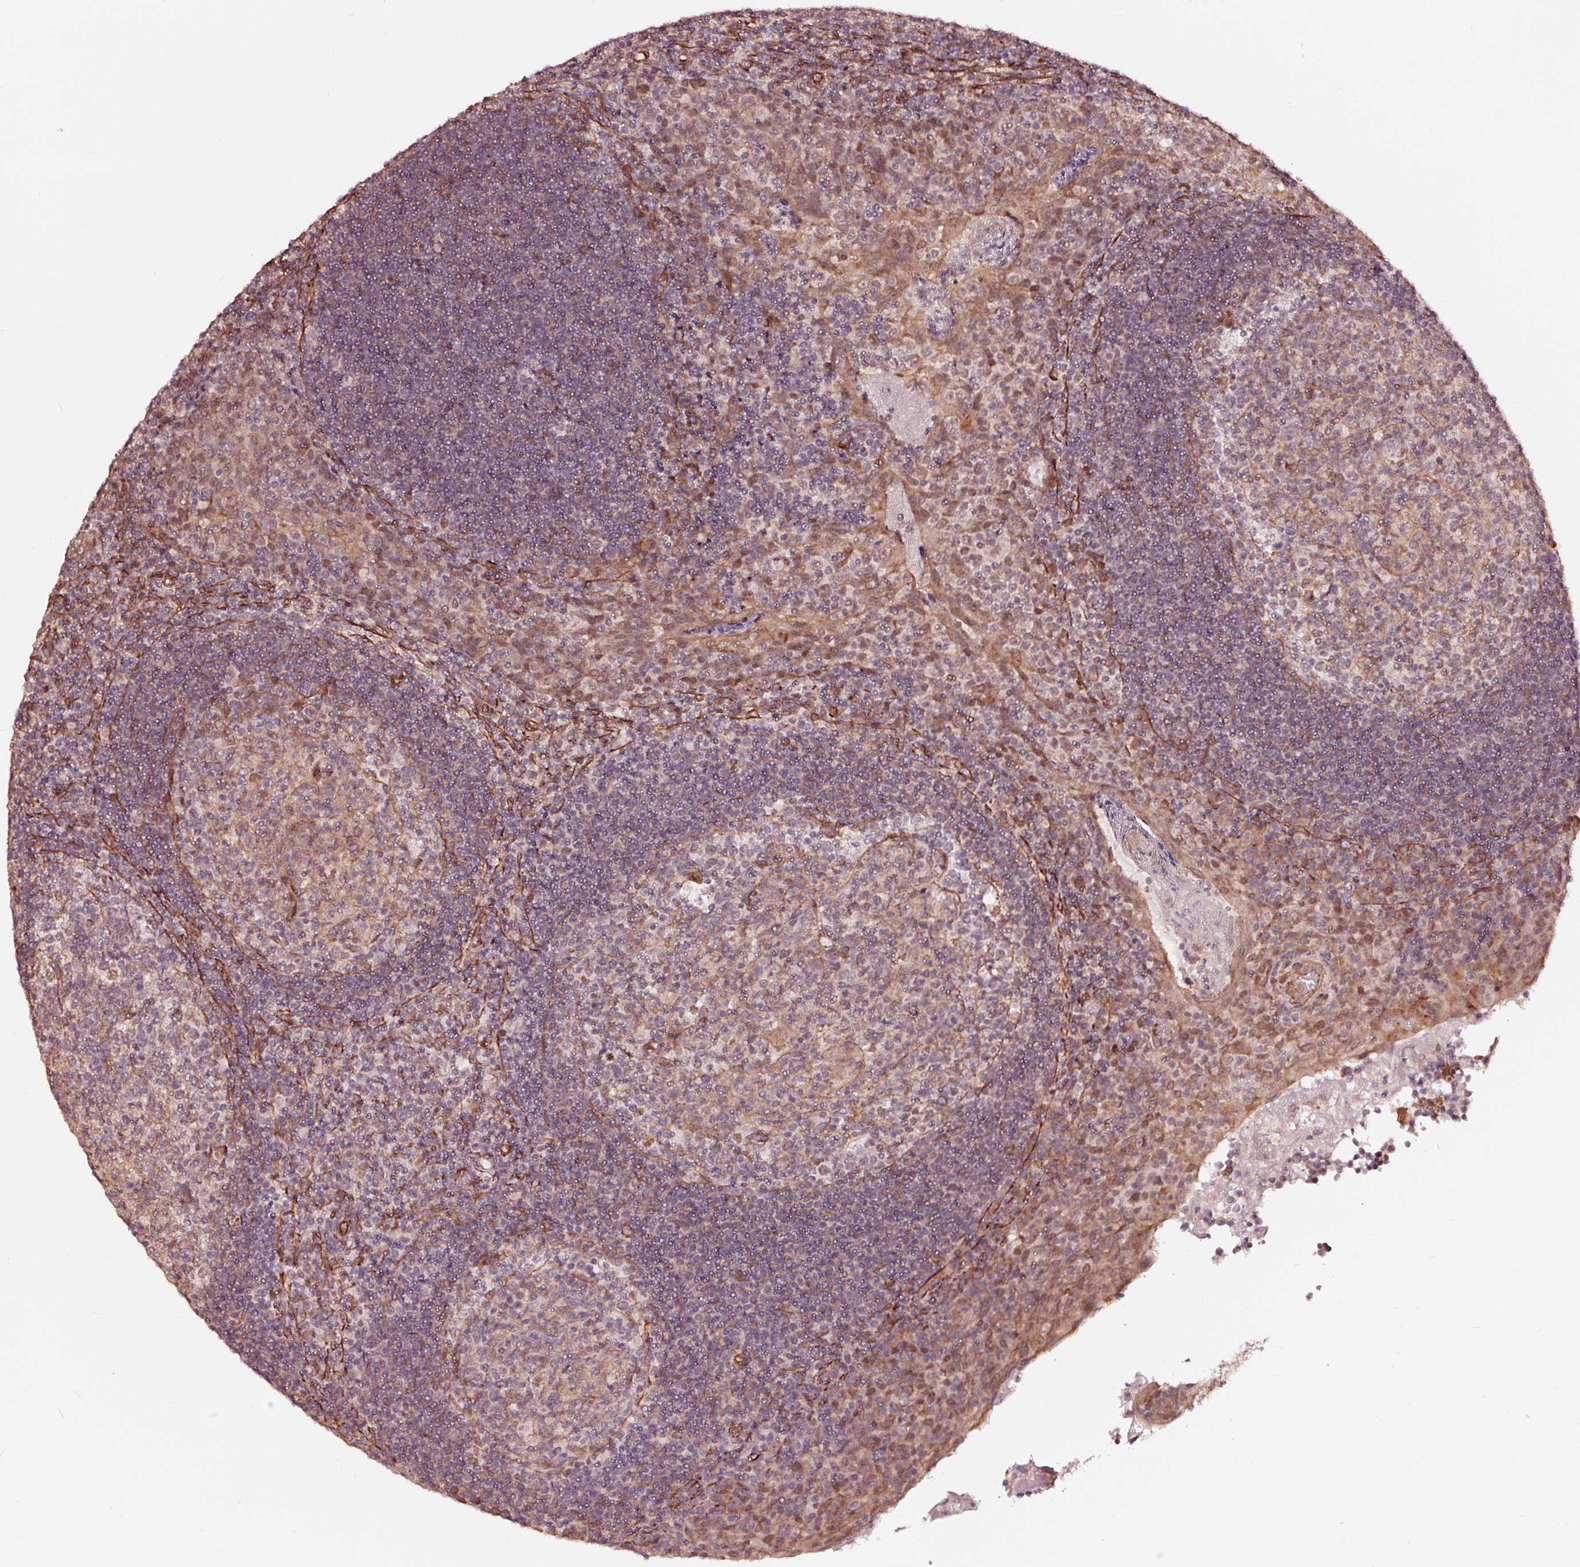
{"staining": {"intensity": "weak", "quantity": "25%-75%", "location": "cytoplasmic/membranous"}, "tissue": "tonsil", "cell_type": "Germinal center cells", "image_type": "normal", "snomed": [{"axis": "morphology", "description": "Normal tissue, NOS"}, {"axis": "topography", "description": "Tonsil"}], "caption": "Benign tonsil reveals weak cytoplasmic/membranous expression in about 25%-75% of germinal center cells, visualized by immunohistochemistry. The staining is performed using DAB (3,3'-diaminobenzidine) brown chromogen to label protein expression. The nuclei are counter-stained blue using hematoxylin.", "gene": "TPM1", "patient": {"sex": "male", "age": 17}}